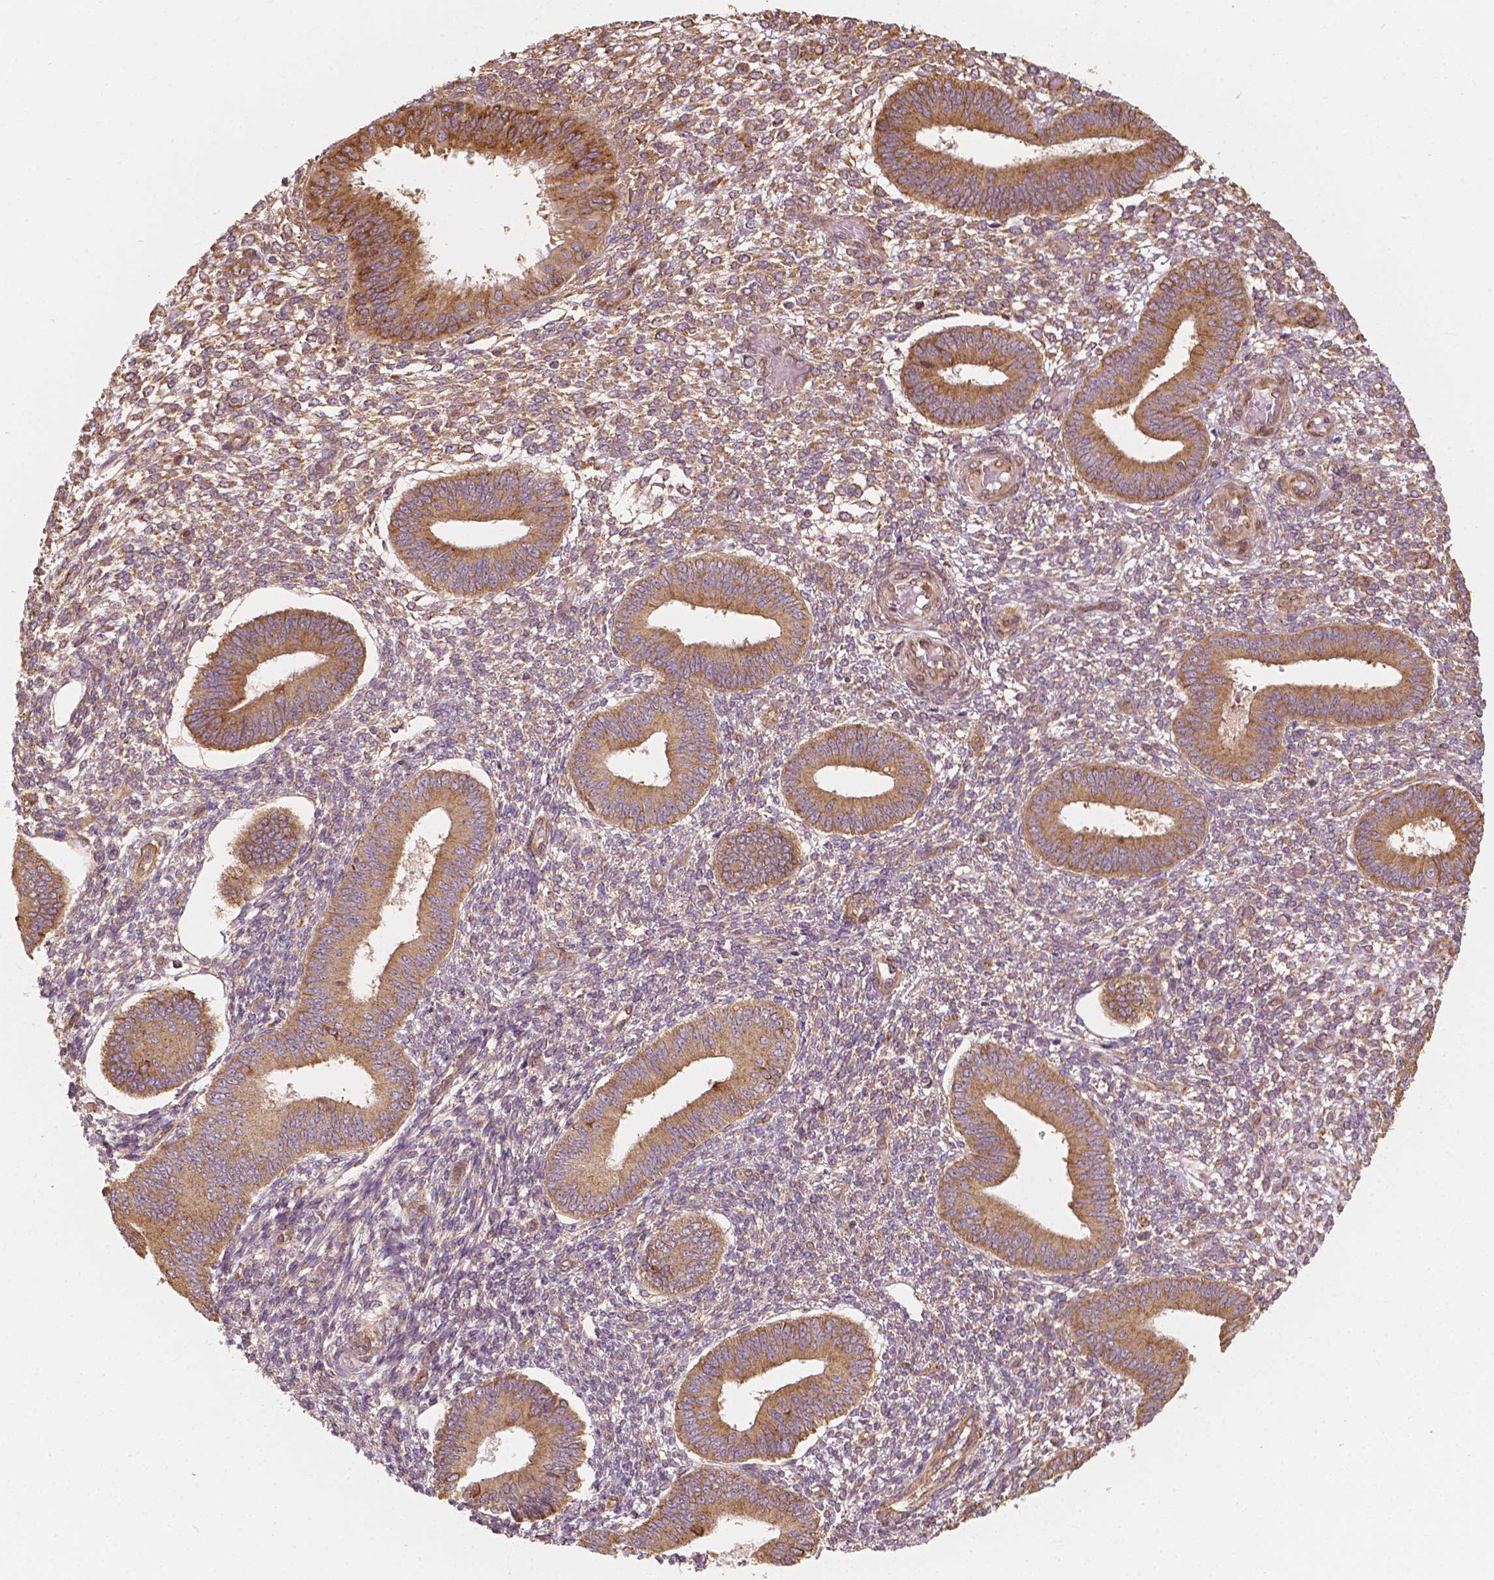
{"staining": {"intensity": "weak", "quantity": "25%-75%", "location": "cytoplasmic/membranous"}, "tissue": "endometrium", "cell_type": "Cells in endometrial stroma", "image_type": "normal", "snomed": [{"axis": "morphology", "description": "Normal tissue, NOS"}, {"axis": "topography", "description": "Endometrium"}], "caption": "About 25%-75% of cells in endometrial stroma in unremarkable human endometrium reveal weak cytoplasmic/membranous protein expression as visualized by brown immunohistochemical staining.", "gene": "G3BP1", "patient": {"sex": "female", "age": 42}}